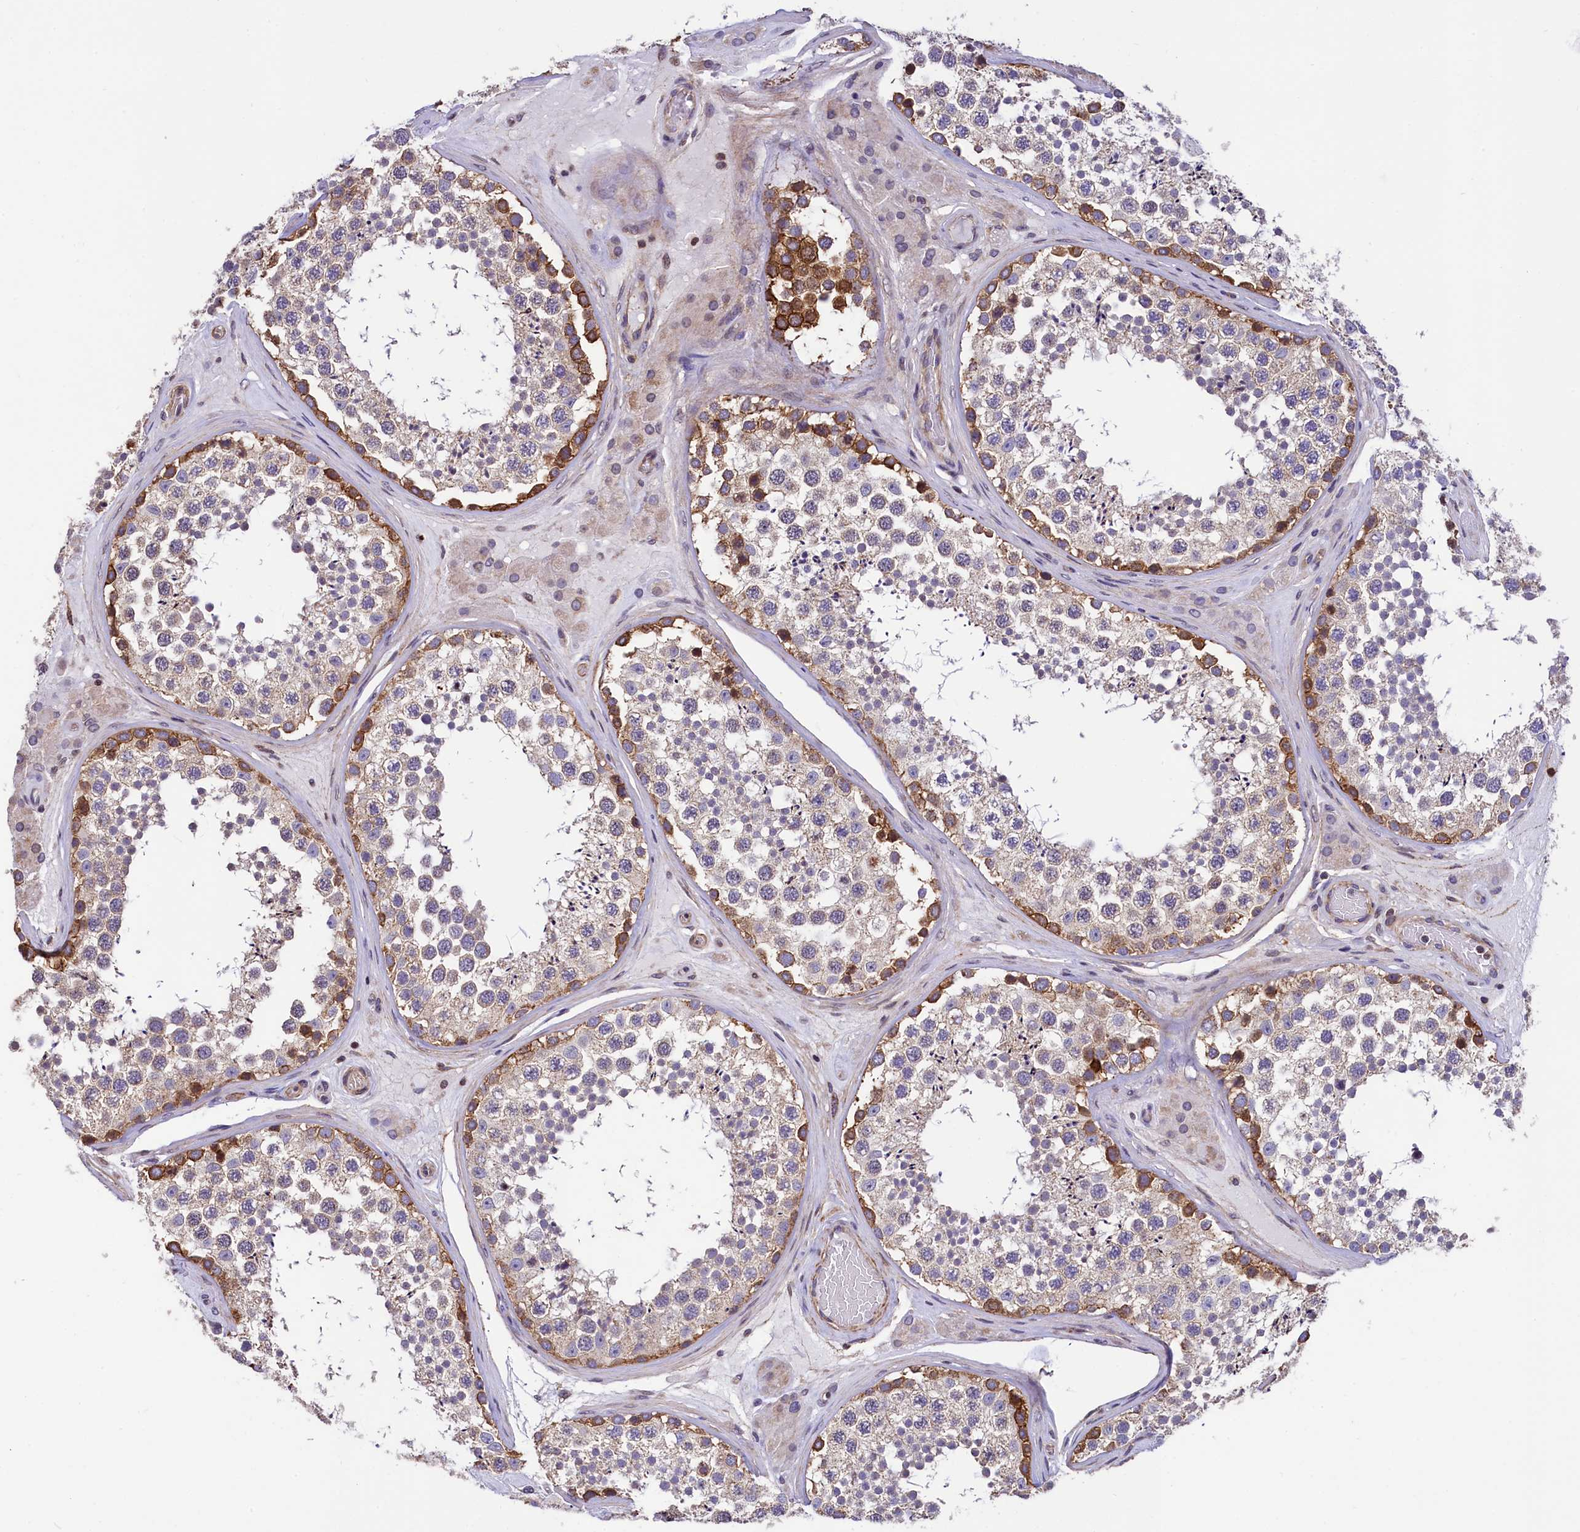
{"staining": {"intensity": "moderate", "quantity": "<25%", "location": "cytoplasmic/membranous"}, "tissue": "testis", "cell_type": "Cells in seminiferous ducts", "image_type": "normal", "snomed": [{"axis": "morphology", "description": "Normal tissue, NOS"}, {"axis": "topography", "description": "Testis"}], "caption": "Brown immunohistochemical staining in normal testis shows moderate cytoplasmic/membranous positivity in about <25% of cells in seminiferous ducts. The staining was performed using DAB to visualize the protein expression in brown, while the nuclei were stained in blue with hematoxylin (Magnification: 20x).", "gene": "ZNF2", "patient": {"sex": "male", "age": 46}}